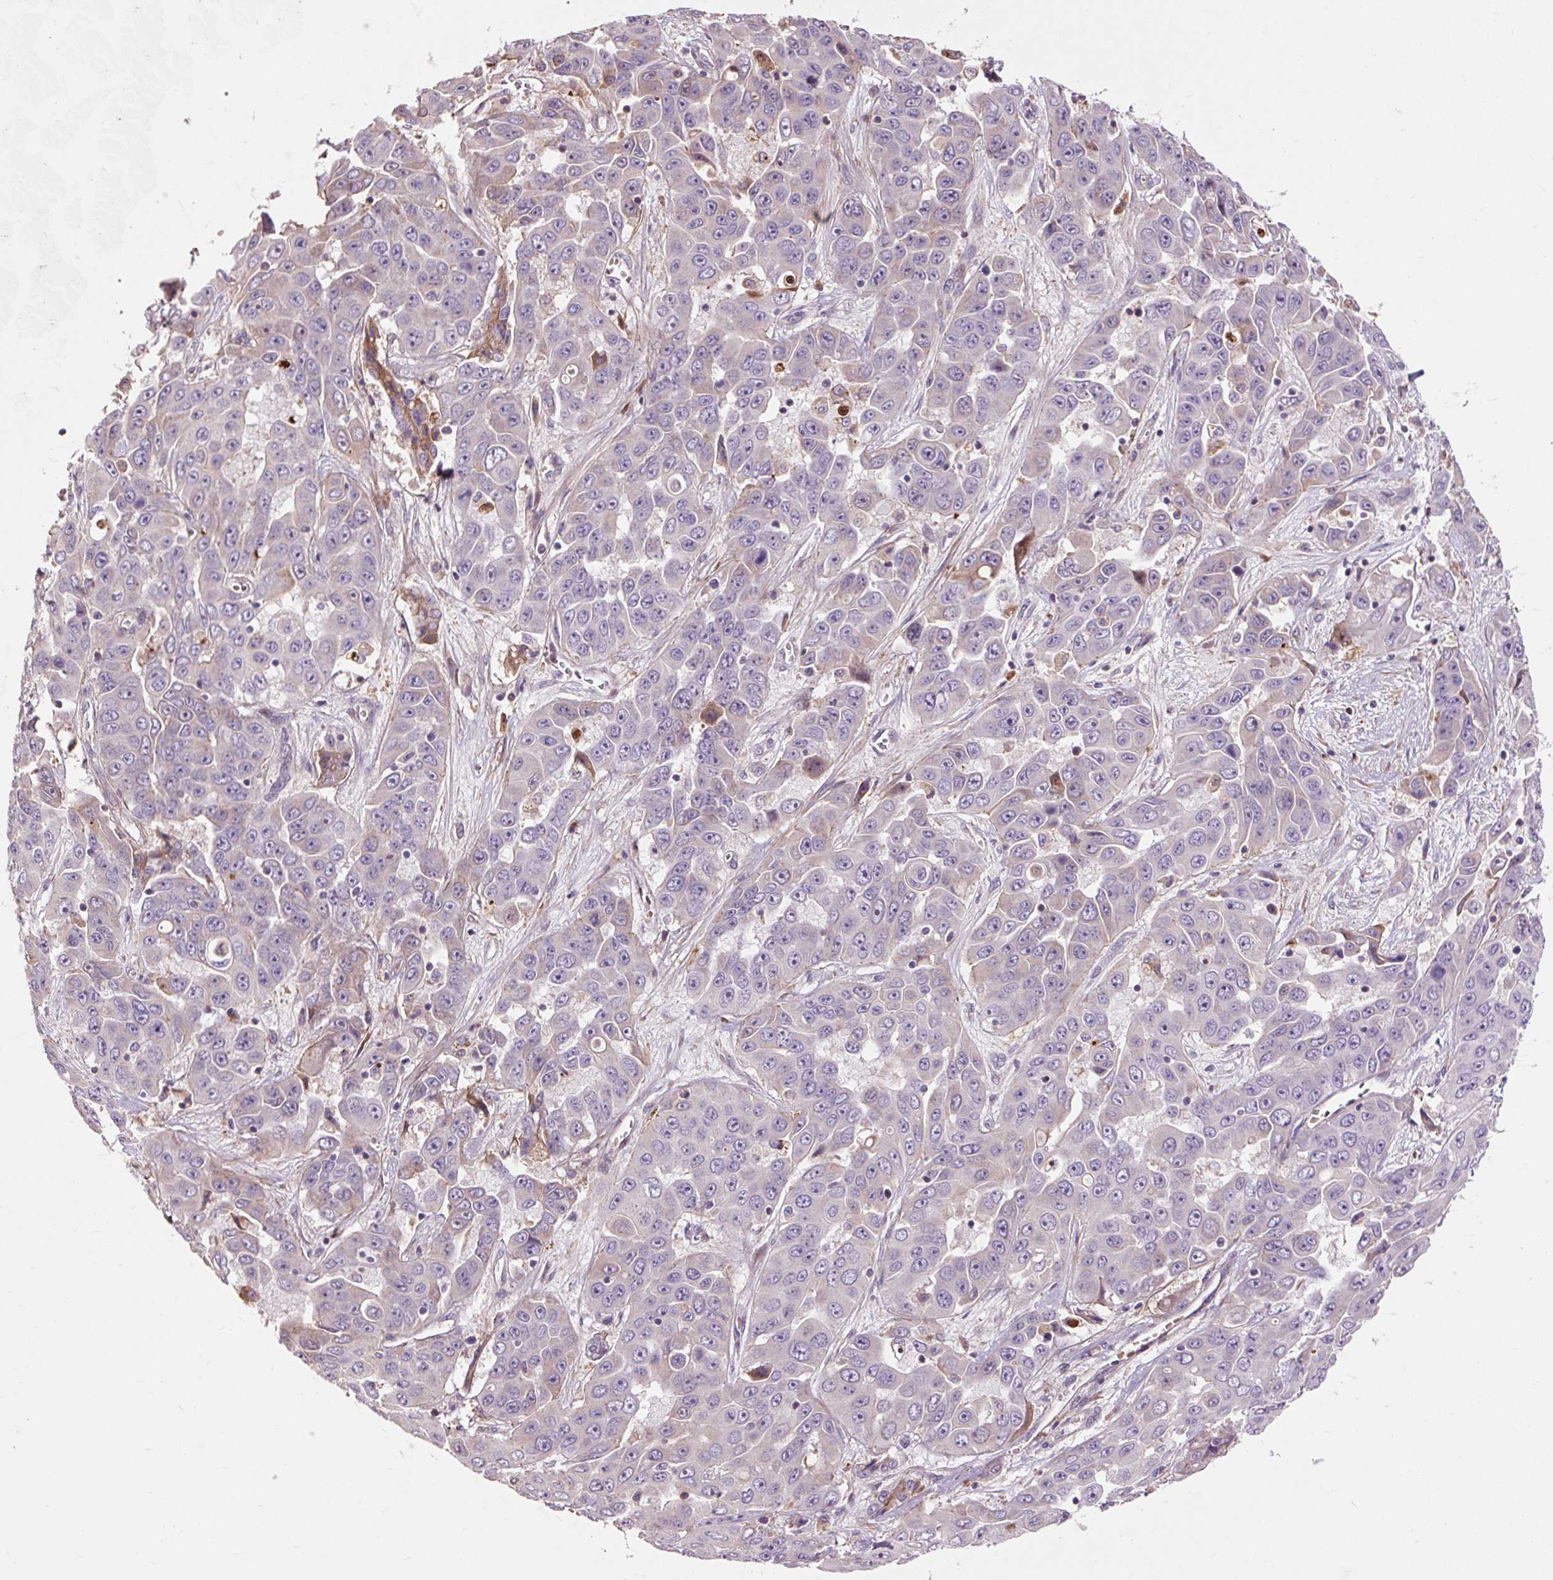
{"staining": {"intensity": "strong", "quantity": "<25%", "location": "cytoplasmic/membranous"}, "tissue": "liver cancer", "cell_type": "Tumor cells", "image_type": "cancer", "snomed": [{"axis": "morphology", "description": "Cholangiocarcinoma"}, {"axis": "topography", "description": "Liver"}], "caption": "Liver cholangiocarcinoma stained for a protein (brown) demonstrates strong cytoplasmic/membranous positive staining in about <25% of tumor cells.", "gene": "PRIMPOL", "patient": {"sex": "female", "age": 52}}